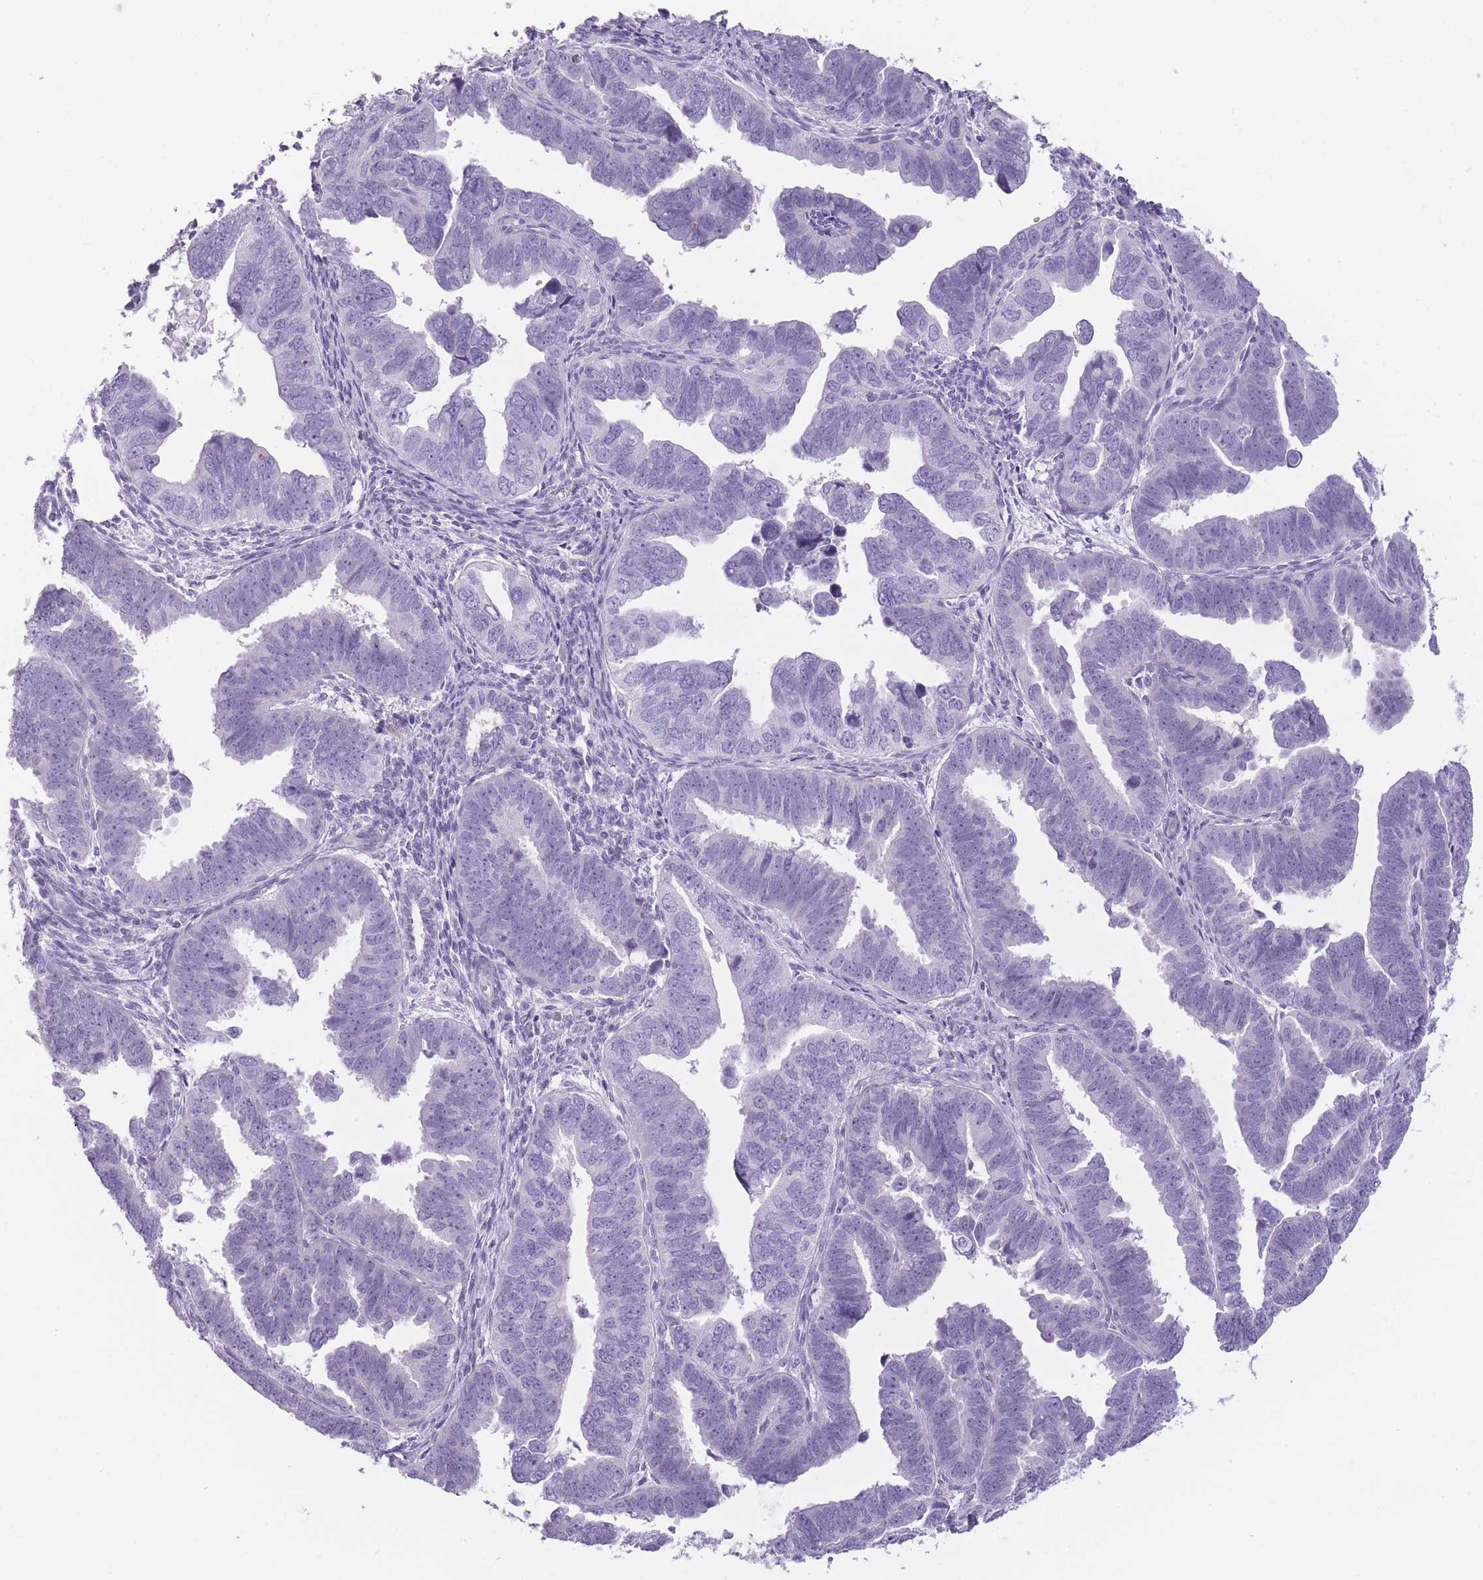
{"staining": {"intensity": "negative", "quantity": "none", "location": "none"}, "tissue": "endometrial cancer", "cell_type": "Tumor cells", "image_type": "cancer", "snomed": [{"axis": "morphology", "description": "Adenocarcinoma, NOS"}, {"axis": "topography", "description": "Endometrium"}], "caption": "Tumor cells show no significant expression in endometrial cancer (adenocarcinoma). (DAB (3,3'-diaminobenzidine) immunohistochemistry, high magnification).", "gene": "GGT1", "patient": {"sex": "female", "age": 75}}